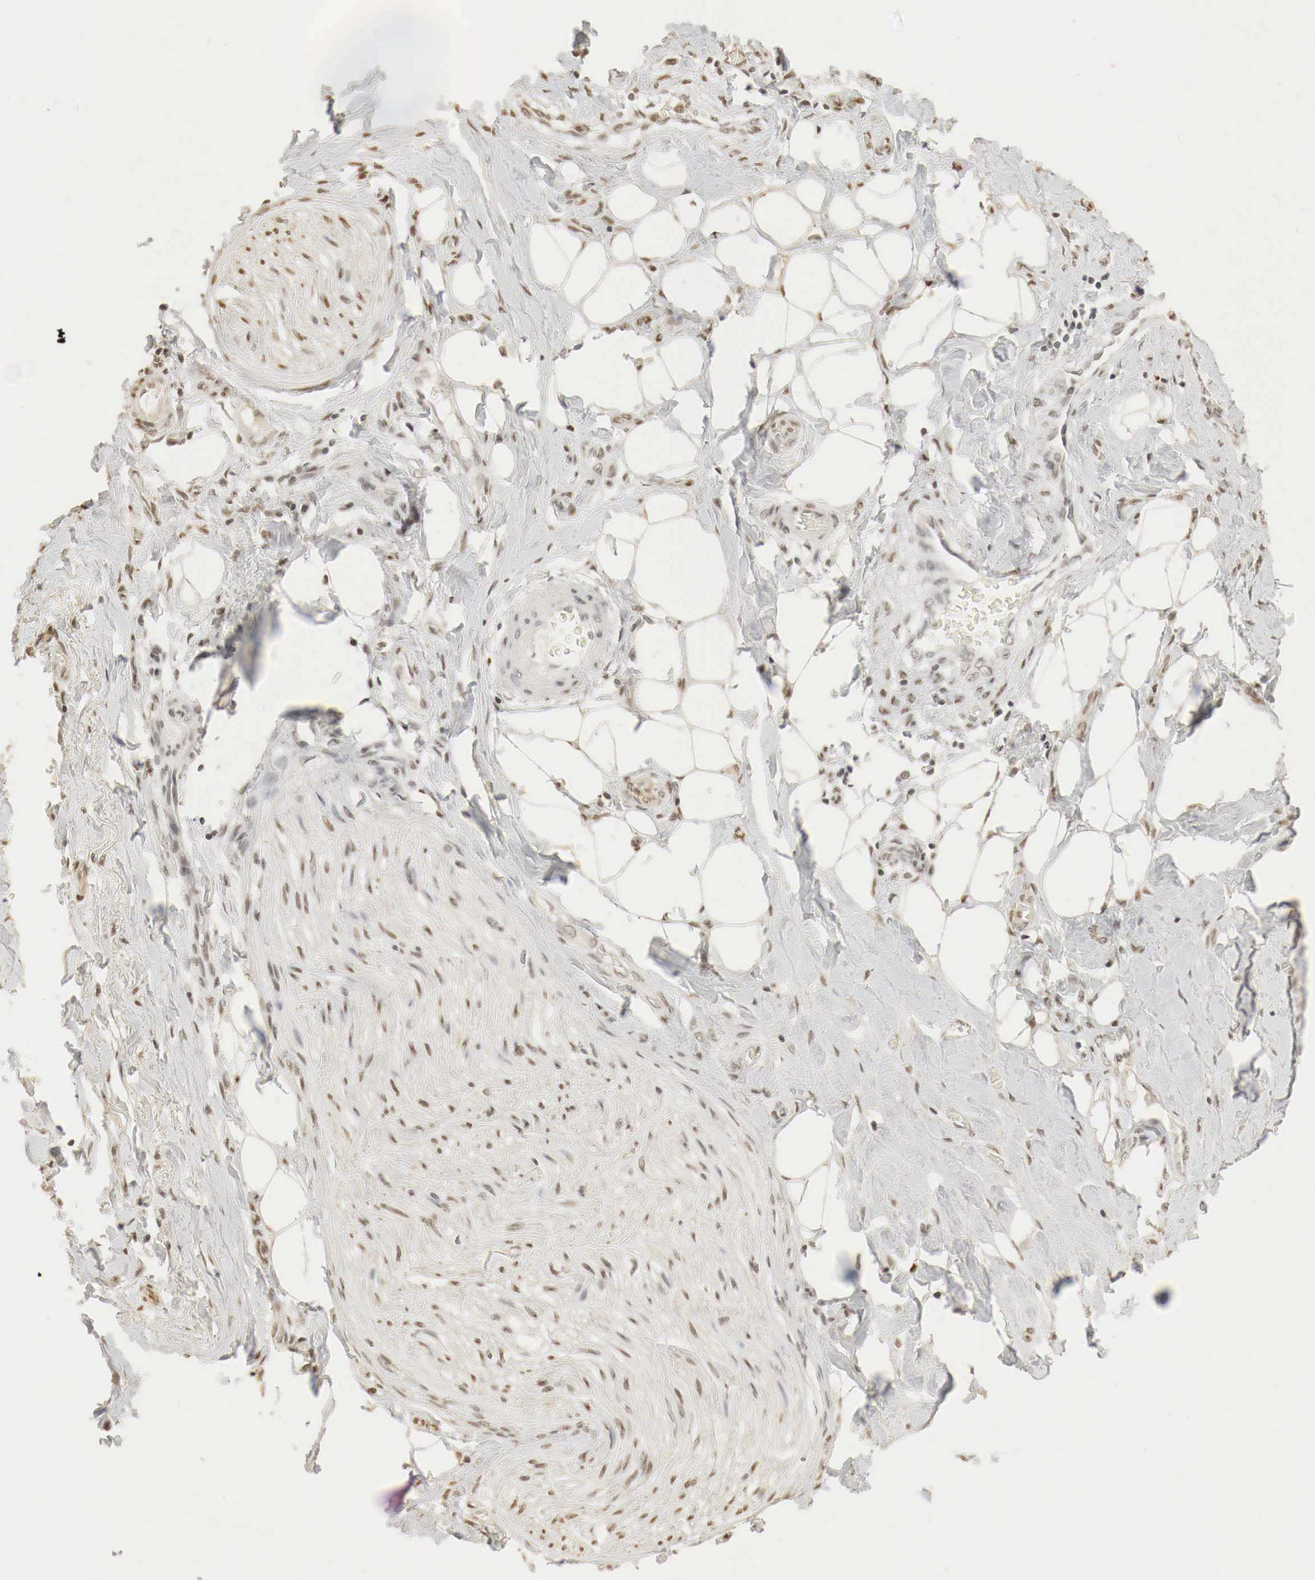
{"staining": {"intensity": "weak", "quantity": "25%-75%", "location": "nuclear"}, "tissue": "stomach cancer", "cell_type": "Tumor cells", "image_type": "cancer", "snomed": [{"axis": "morphology", "description": "Adenocarcinoma, NOS"}, {"axis": "topography", "description": "Stomach, upper"}], "caption": "A photomicrograph of human stomach cancer stained for a protein shows weak nuclear brown staining in tumor cells.", "gene": "ERBB4", "patient": {"sex": "male", "age": 47}}